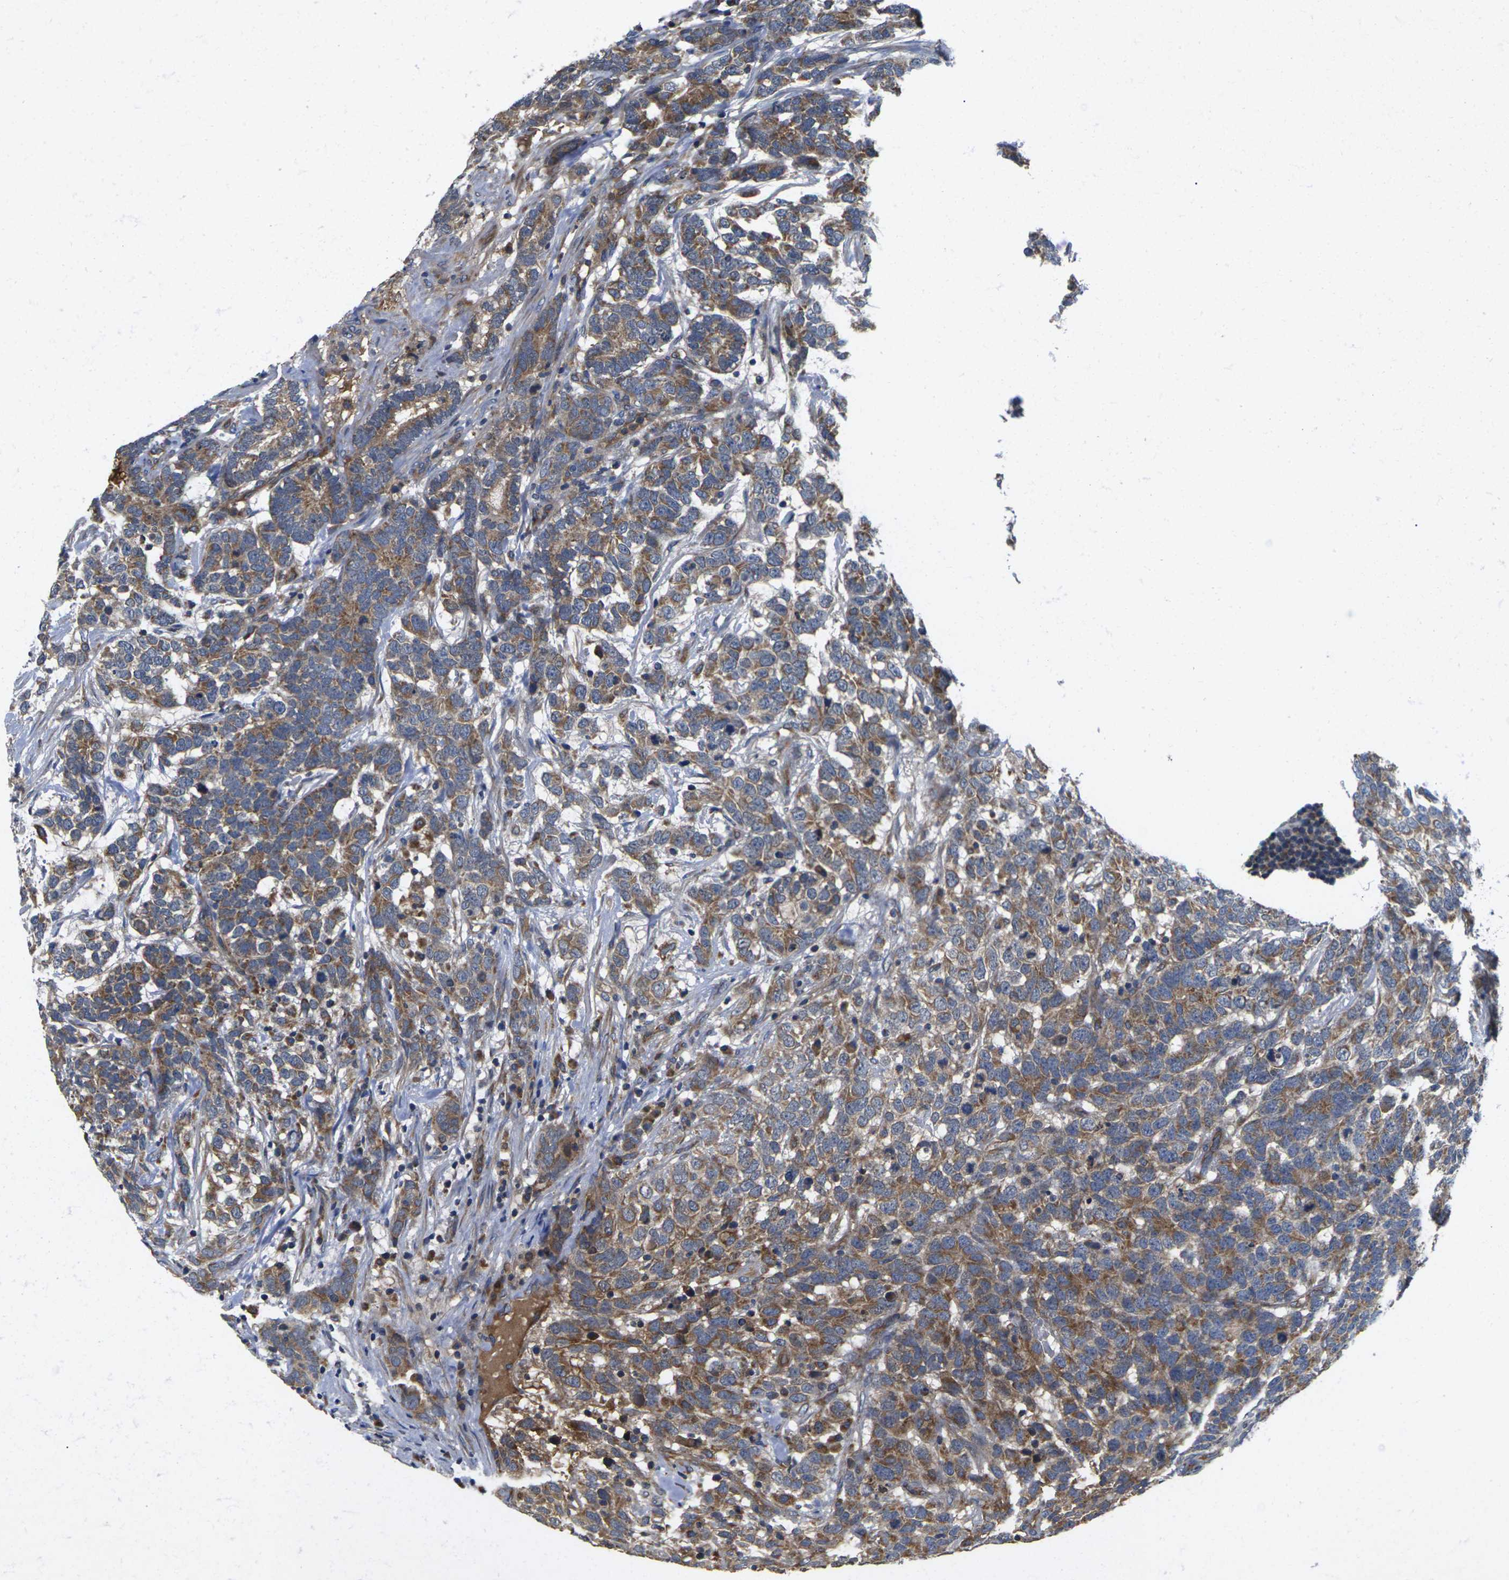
{"staining": {"intensity": "moderate", "quantity": ">75%", "location": "cytoplasmic/membranous"}, "tissue": "testis cancer", "cell_type": "Tumor cells", "image_type": "cancer", "snomed": [{"axis": "morphology", "description": "Carcinoma, Embryonal, NOS"}, {"axis": "topography", "description": "Testis"}], "caption": "Brown immunohistochemical staining in human testis cancer (embryonal carcinoma) shows moderate cytoplasmic/membranous expression in about >75% of tumor cells. (Brightfield microscopy of DAB IHC at high magnification).", "gene": "KIF1B", "patient": {"sex": "male", "age": 26}}